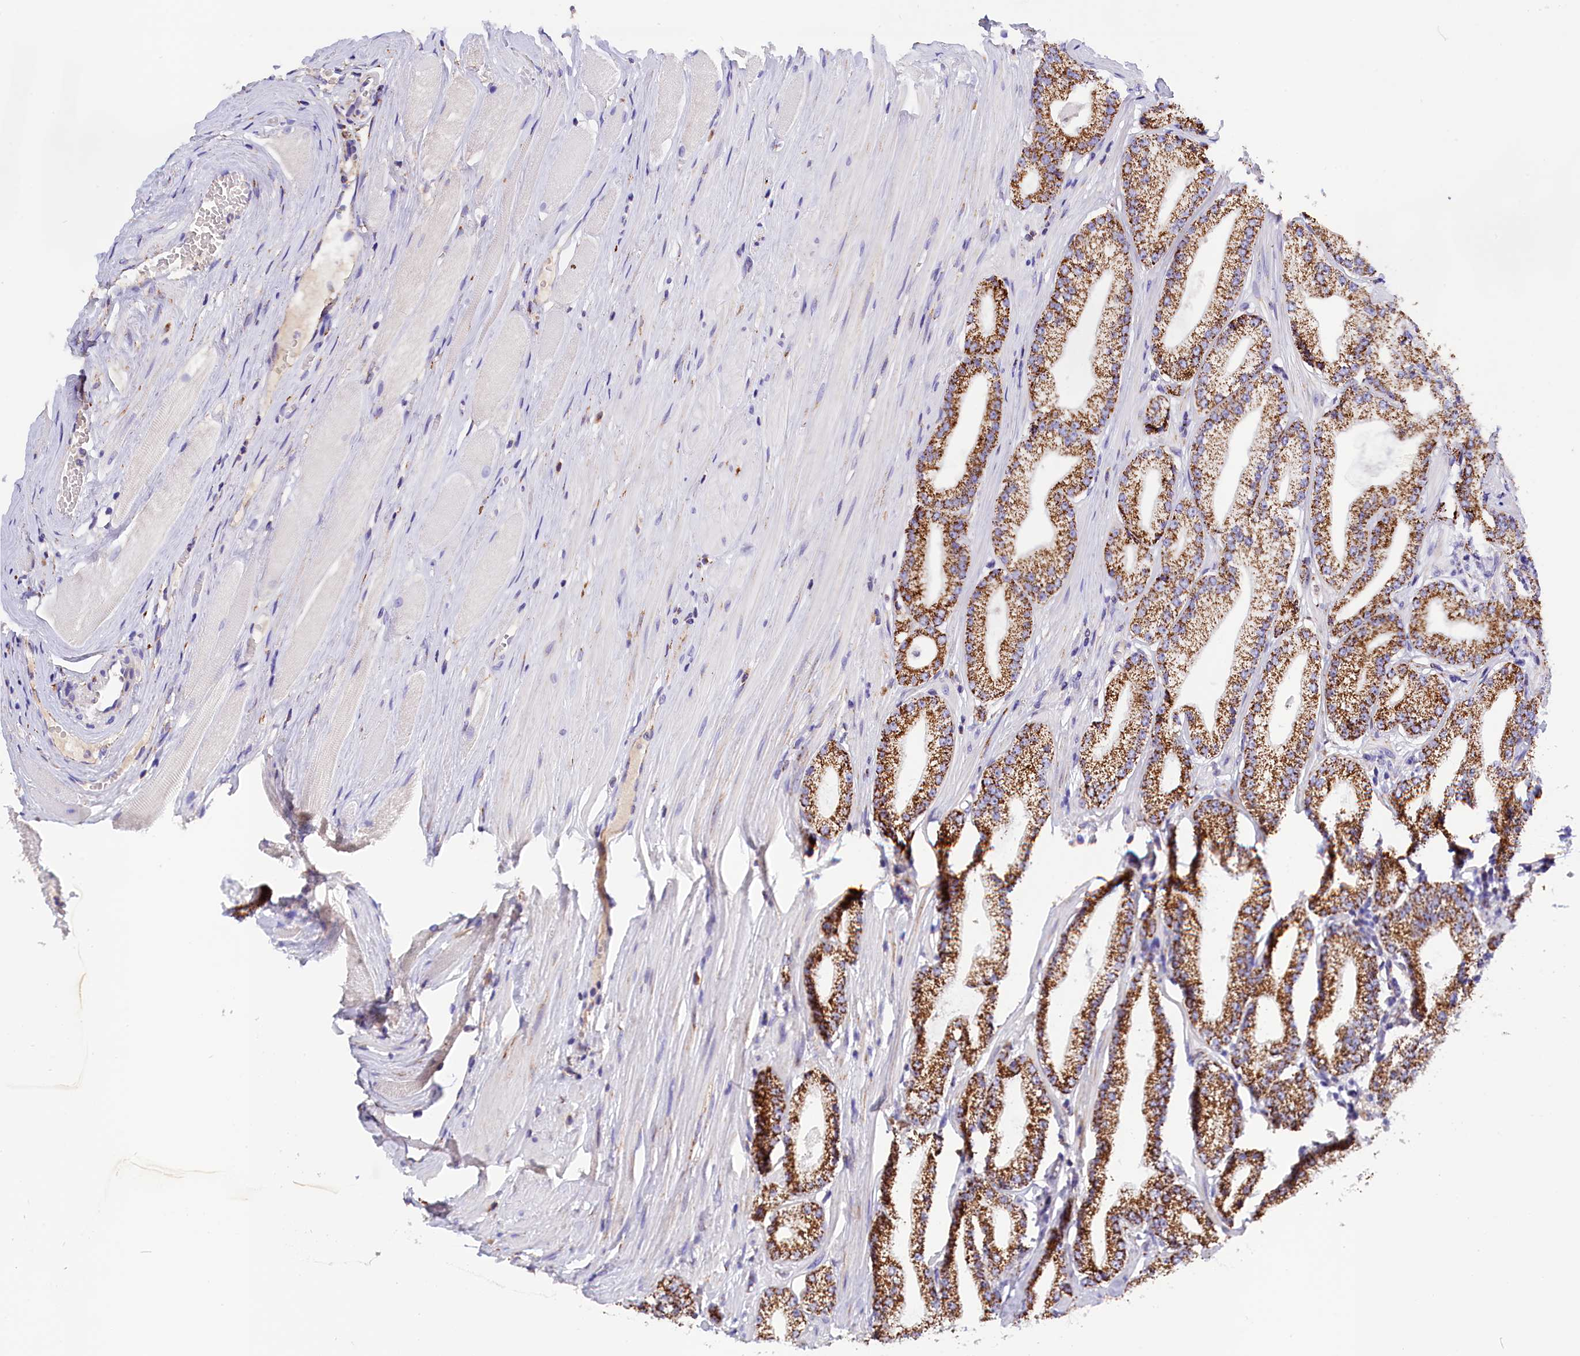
{"staining": {"intensity": "moderate", "quantity": ">75%", "location": "cytoplasmic/membranous"}, "tissue": "prostate cancer", "cell_type": "Tumor cells", "image_type": "cancer", "snomed": [{"axis": "morphology", "description": "Adenocarcinoma, High grade"}, {"axis": "topography", "description": "Prostate"}], "caption": "Prostate high-grade adenocarcinoma stained with DAB (3,3'-diaminobenzidine) immunohistochemistry exhibits medium levels of moderate cytoplasmic/membranous staining in approximately >75% of tumor cells.", "gene": "ABAT", "patient": {"sex": "male", "age": 67}}